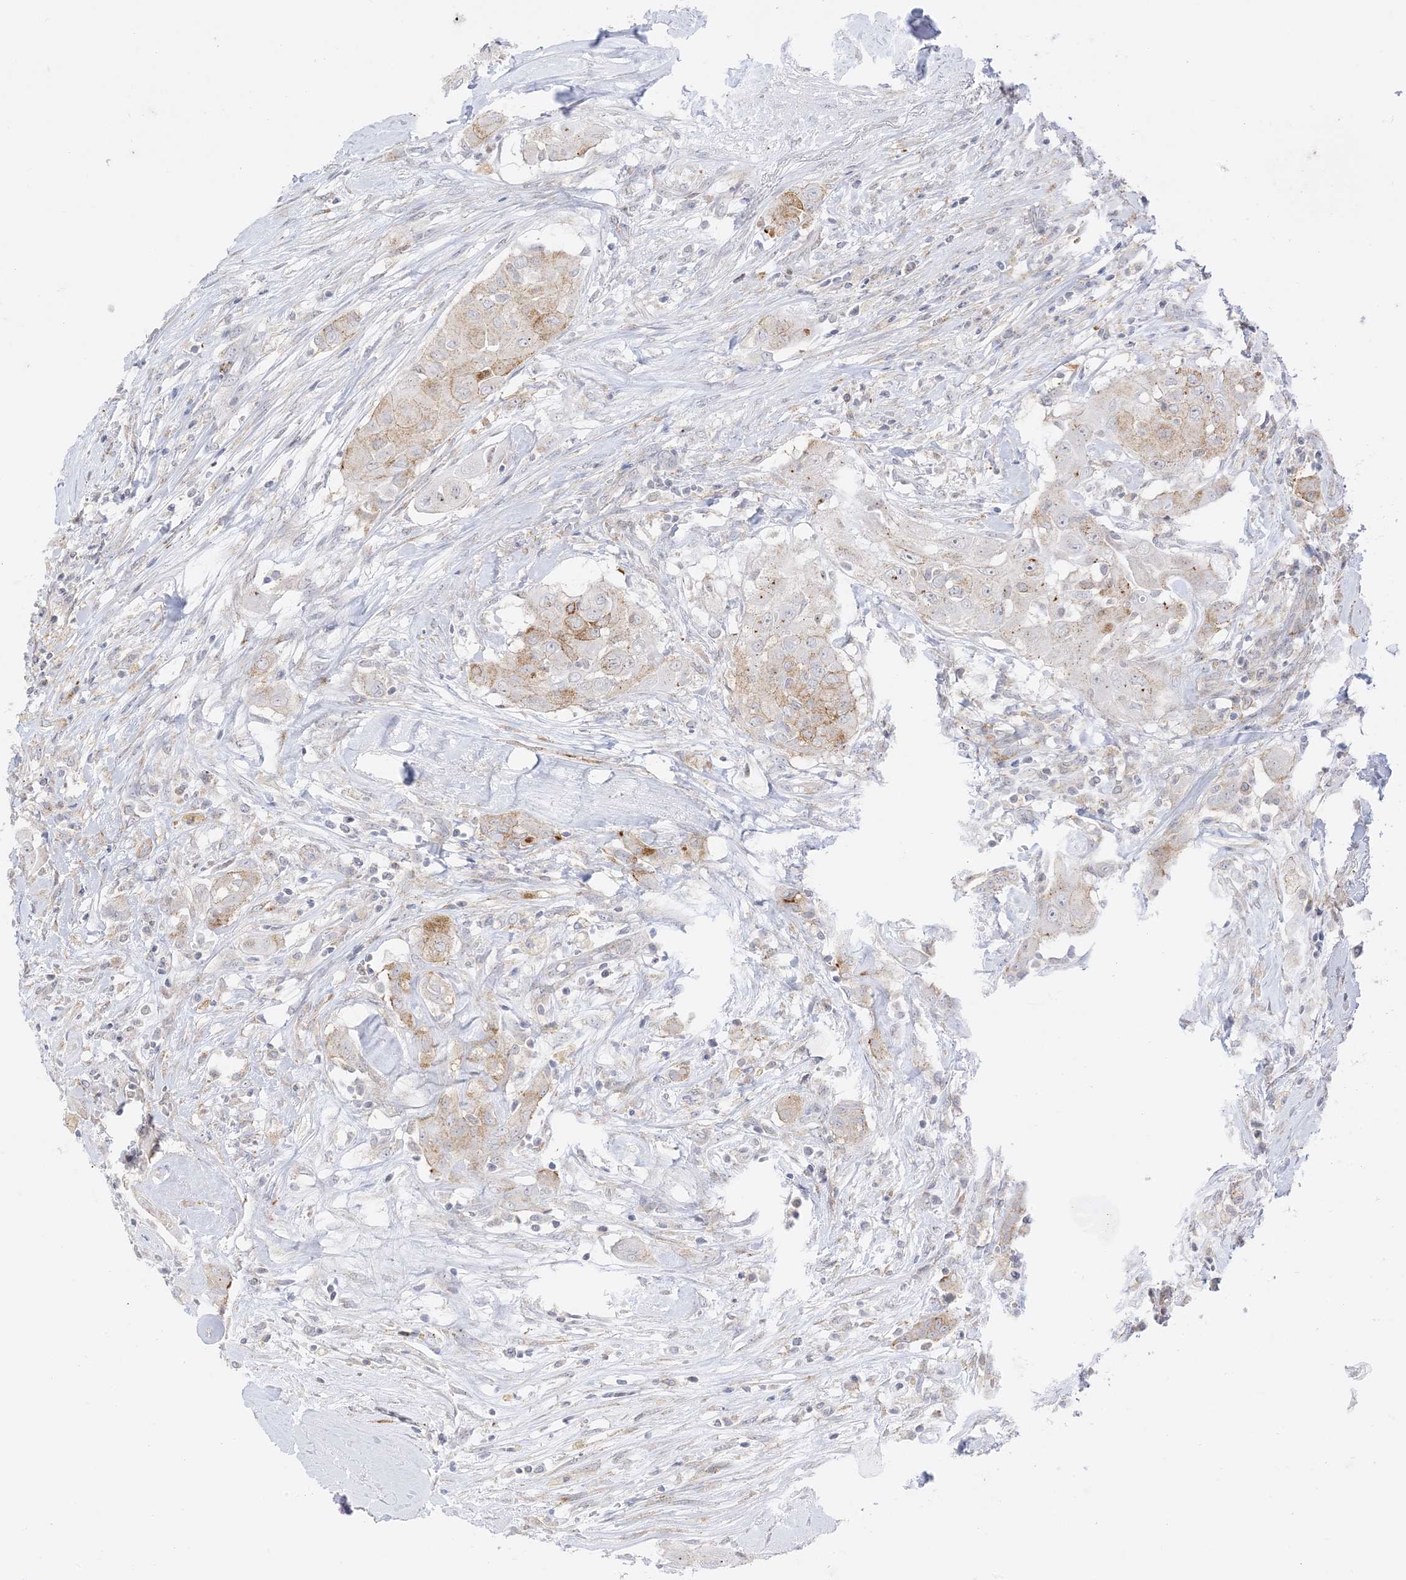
{"staining": {"intensity": "weak", "quantity": ">75%", "location": "cytoplasmic/membranous"}, "tissue": "thyroid cancer", "cell_type": "Tumor cells", "image_type": "cancer", "snomed": [{"axis": "morphology", "description": "Papillary adenocarcinoma, NOS"}, {"axis": "topography", "description": "Thyroid gland"}], "caption": "This is an image of immunohistochemistry (IHC) staining of thyroid papillary adenocarcinoma, which shows weak expression in the cytoplasmic/membranous of tumor cells.", "gene": "RAC1", "patient": {"sex": "female", "age": 59}}